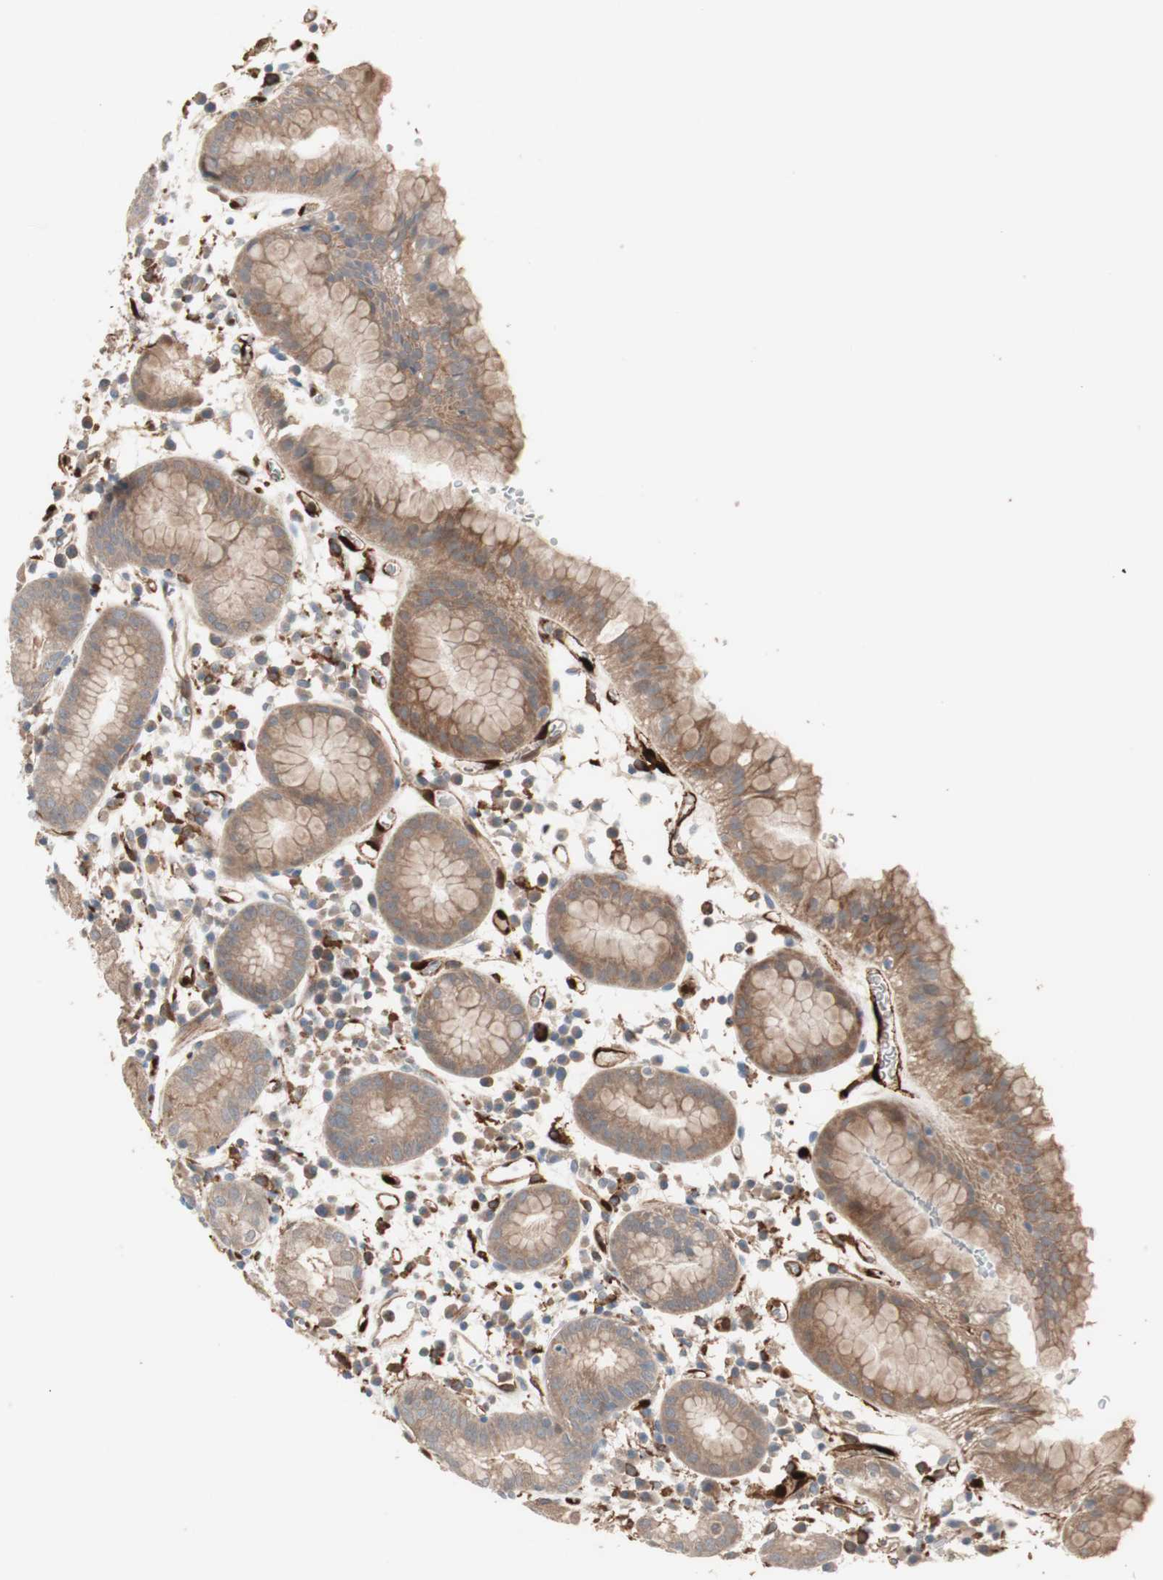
{"staining": {"intensity": "moderate", "quantity": ">75%", "location": "cytoplasmic/membranous"}, "tissue": "stomach", "cell_type": "Glandular cells", "image_type": "normal", "snomed": [{"axis": "morphology", "description": "Normal tissue, NOS"}, {"axis": "topography", "description": "Stomach"}, {"axis": "topography", "description": "Stomach, lower"}], "caption": "Immunohistochemistry staining of benign stomach, which displays medium levels of moderate cytoplasmic/membranous positivity in approximately >75% of glandular cells indicating moderate cytoplasmic/membranous protein staining. The staining was performed using DAB (brown) for protein detection and nuclei were counterstained in hematoxylin (blue).", "gene": "STAB1", "patient": {"sex": "female", "age": 75}}